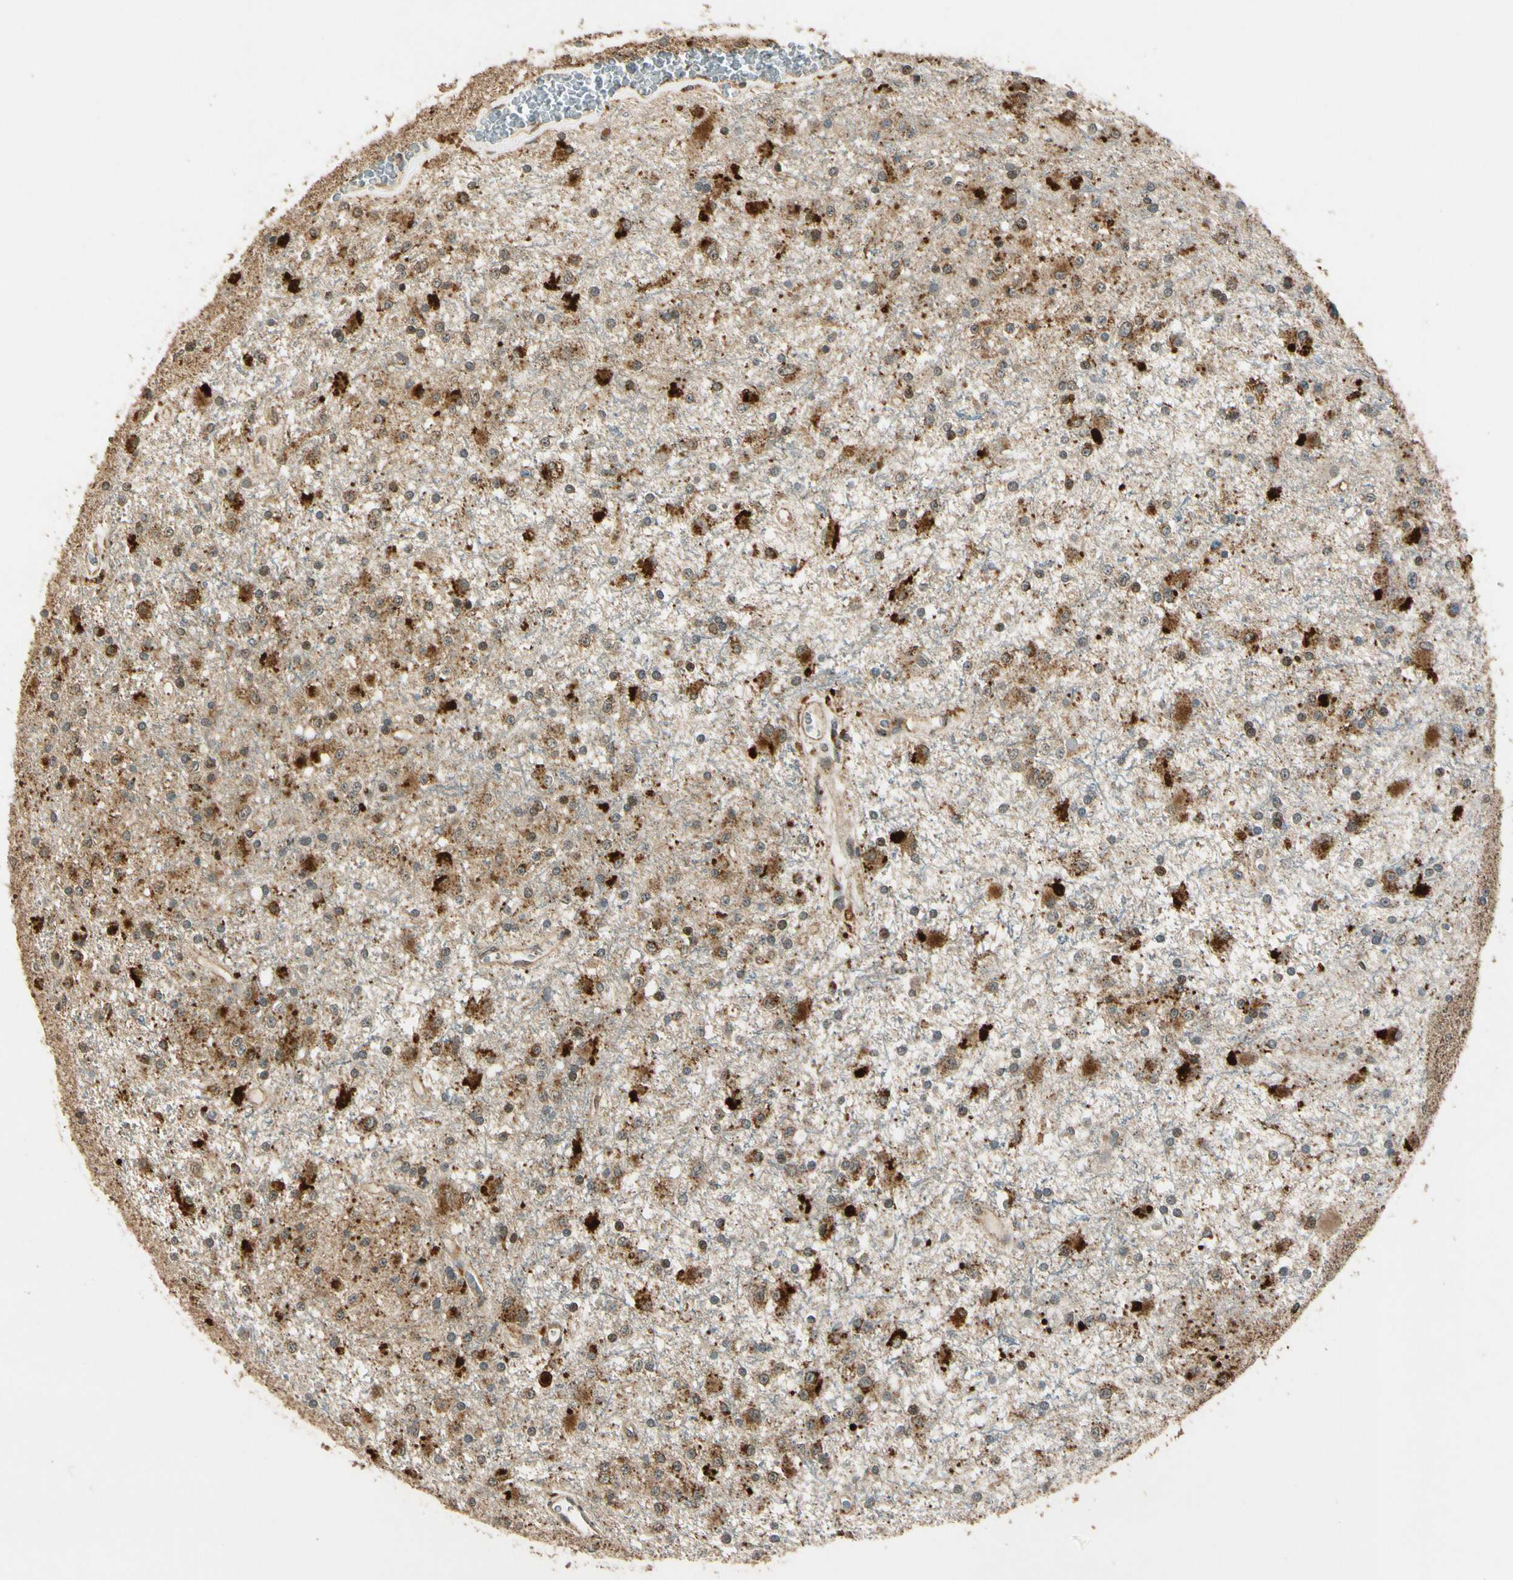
{"staining": {"intensity": "strong", "quantity": ">75%", "location": "cytoplasmic/membranous"}, "tissue": "glioma", "cell_type": "Tumor cells", "image_type": "cancer", "snomed": [{"axis": "morphology", "description": "Glioma, malignant, Low grade"}, {"axis": "topography", "description": "Brain"}], "caption": "About >75% of tumor cells in human glioma display strong cytoplasmic/membranous protein positivity as visualized by brown immunohistochemical staining.", "gene": "LAMTOR1", "patient": {"sex": "male", "age": 58}}